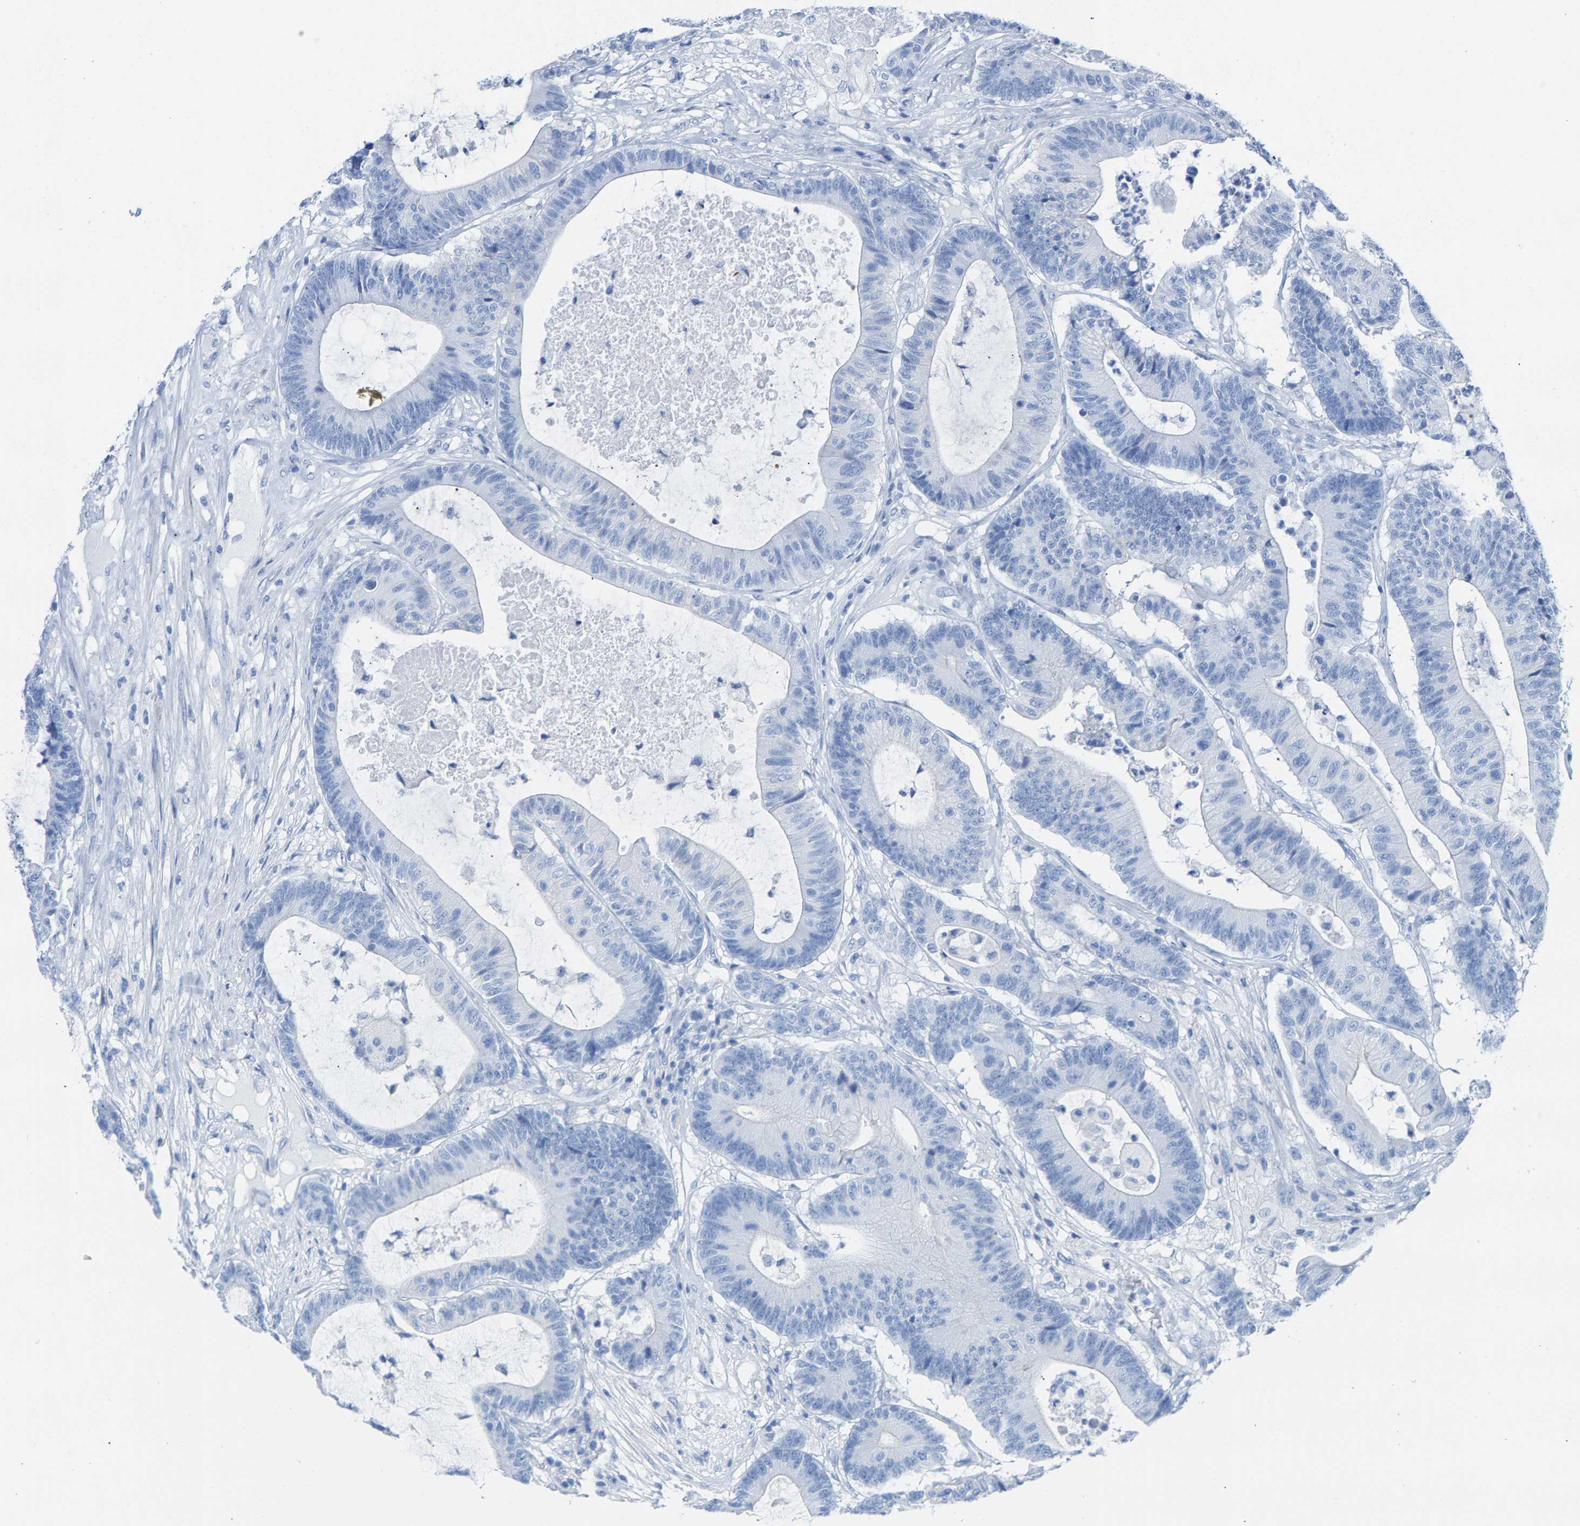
{"staining": {"intensity": "negative", "quantity": "none", "location": "none"}, "tissue": "colorectal cancer", "cell_type": "Tumor cells", "image_type": "cancer", "snomed": [{"axis": "morphology", "description": "Adenocarcinoma, NOS"}, {"axis": "topography", "description": "Colon"}], "caption": "Tumor cells are negative for brown protein staining in colorectal cancer (adenocarcinoma). (Brightfield microscopy of DAB immunohistochemistry (IHC) at high magnification).", "gene": "CPA1", "patient": {"sex": "female", "age": 84}}